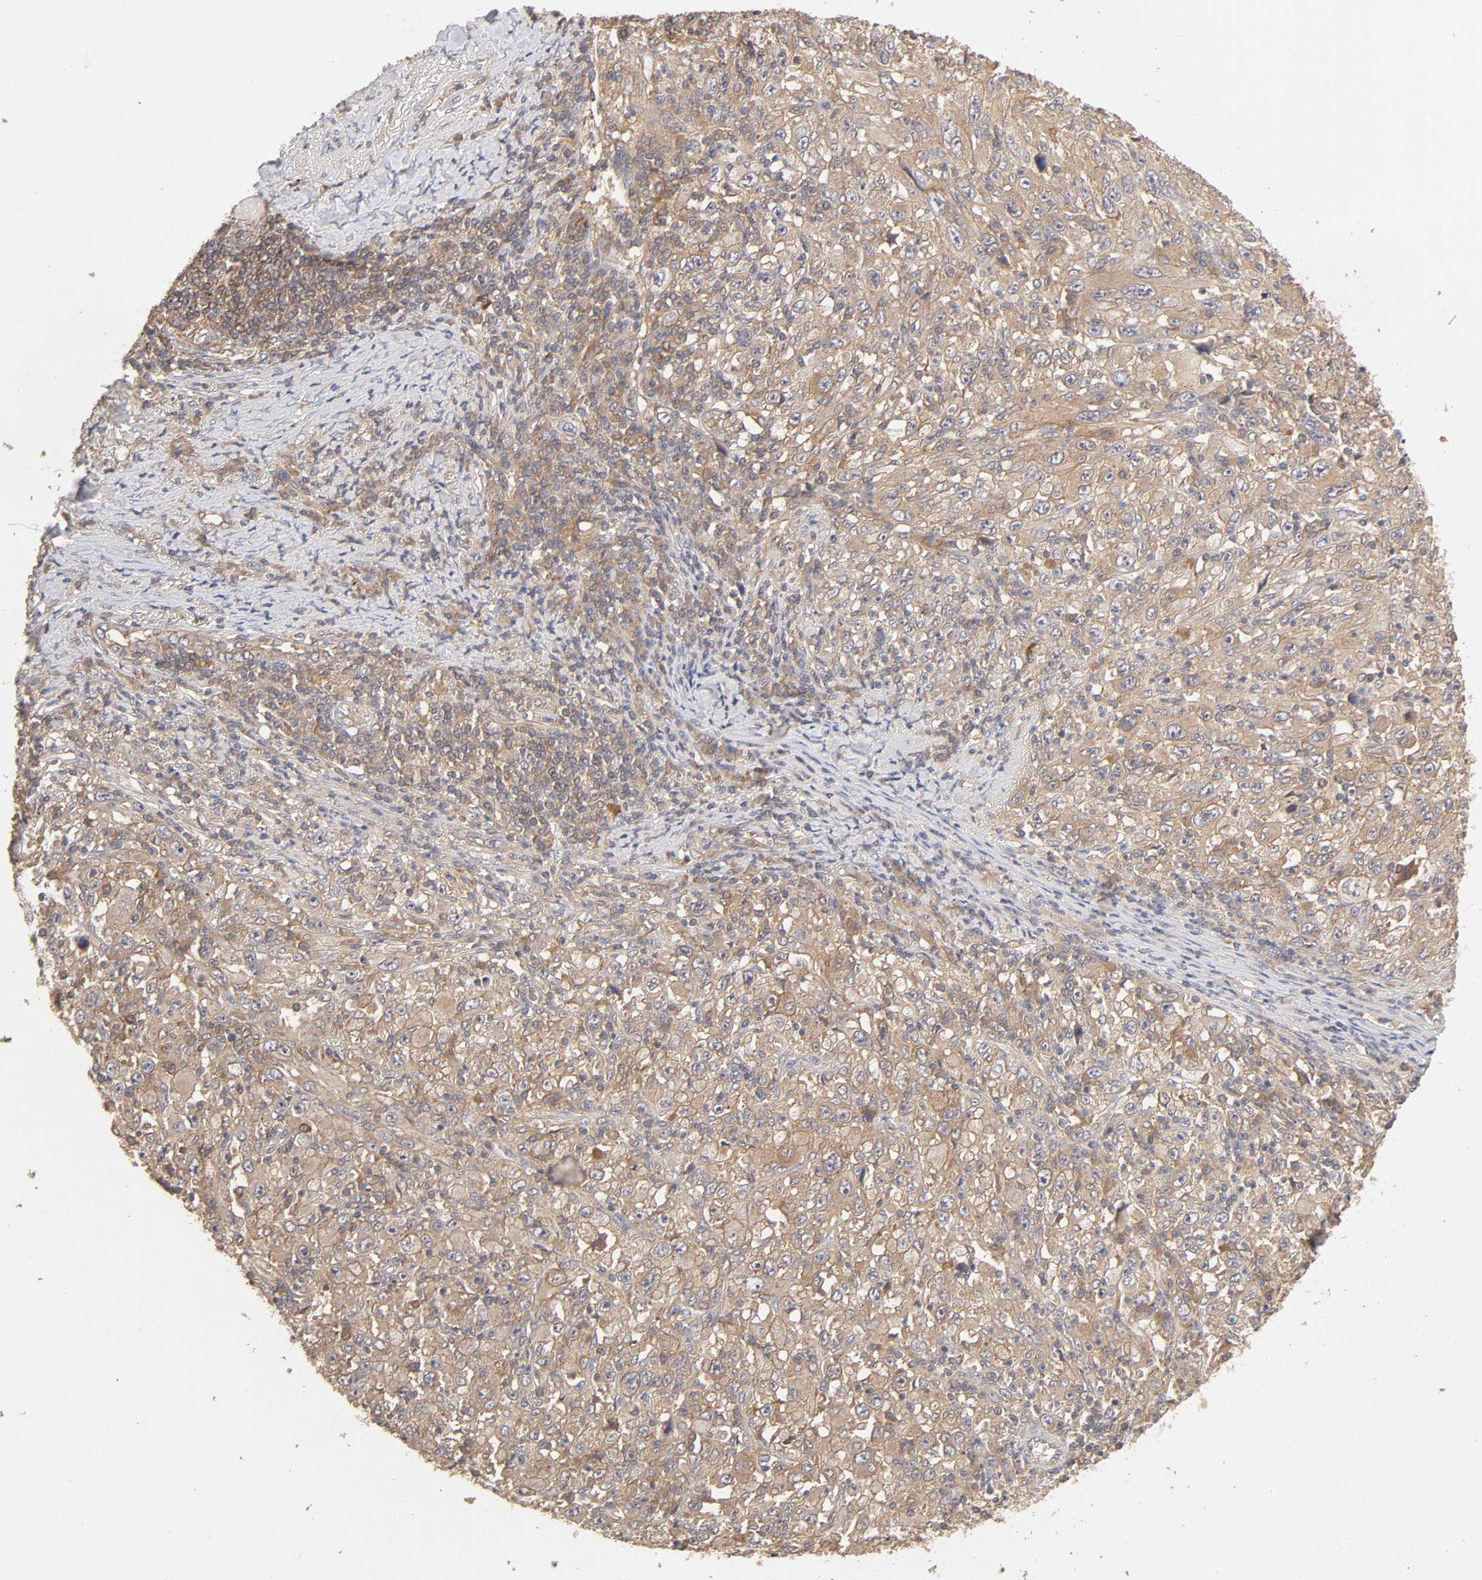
{"staining": {"intensity": "weak", "quantity": ">75%", "location": "cytoplasmic/membranous"}, "tissue": "melanoma", "cell_type": "Tumor cells", "image_type": "cancer", "snomed": [{"axis": "morphology", "description": "Malignant melanoma, Metastatic site"}, {"axis": "topography", "description": "Skin"}], "caption": "IHC photomicrograph of human melanoma stained for a protein (brown), which displays low levels of weak cytoplasmic/membranous positivity in approximately >75% of tumor cells.", "gene": "AP1G2", "patient": {"sex": "female", "age": 56}}